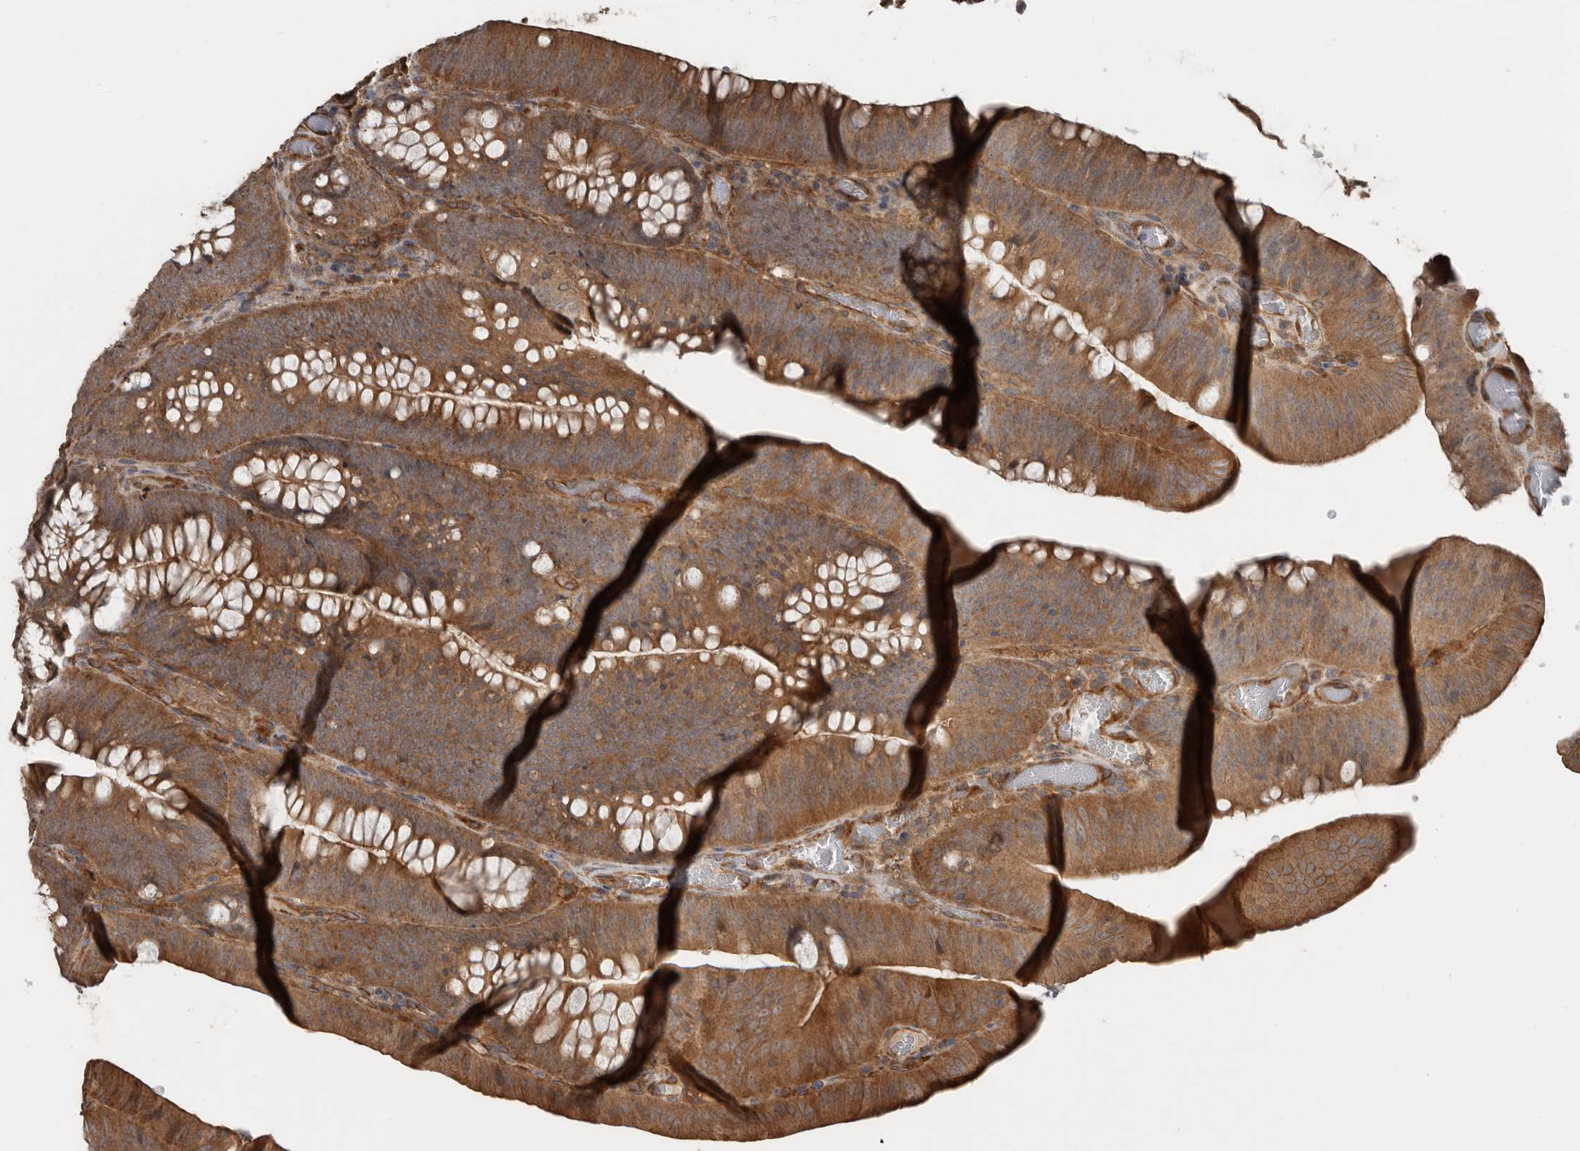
{"staining": {"intensity": "moderate", "quantity": ">75%", "location": "cytoplasmic/membranous"}, "tissue": "colorectal cancer", "cell_type": "Tumor cells", "image_type": "cancer", "snomed": [{"axis": "morphology", "description": "Normal tissue, NOS"}, {"axis": "topography", "description": "Colon"}], "caption": "Immunohistochemical staining of human colorectal cancer shows medium levels of moderate cytoplasmic/membranous protein expression in about >75% of tumor cells.", "gene": "EXOC3L1", "patient": {"sex": "female", "age": 82}}